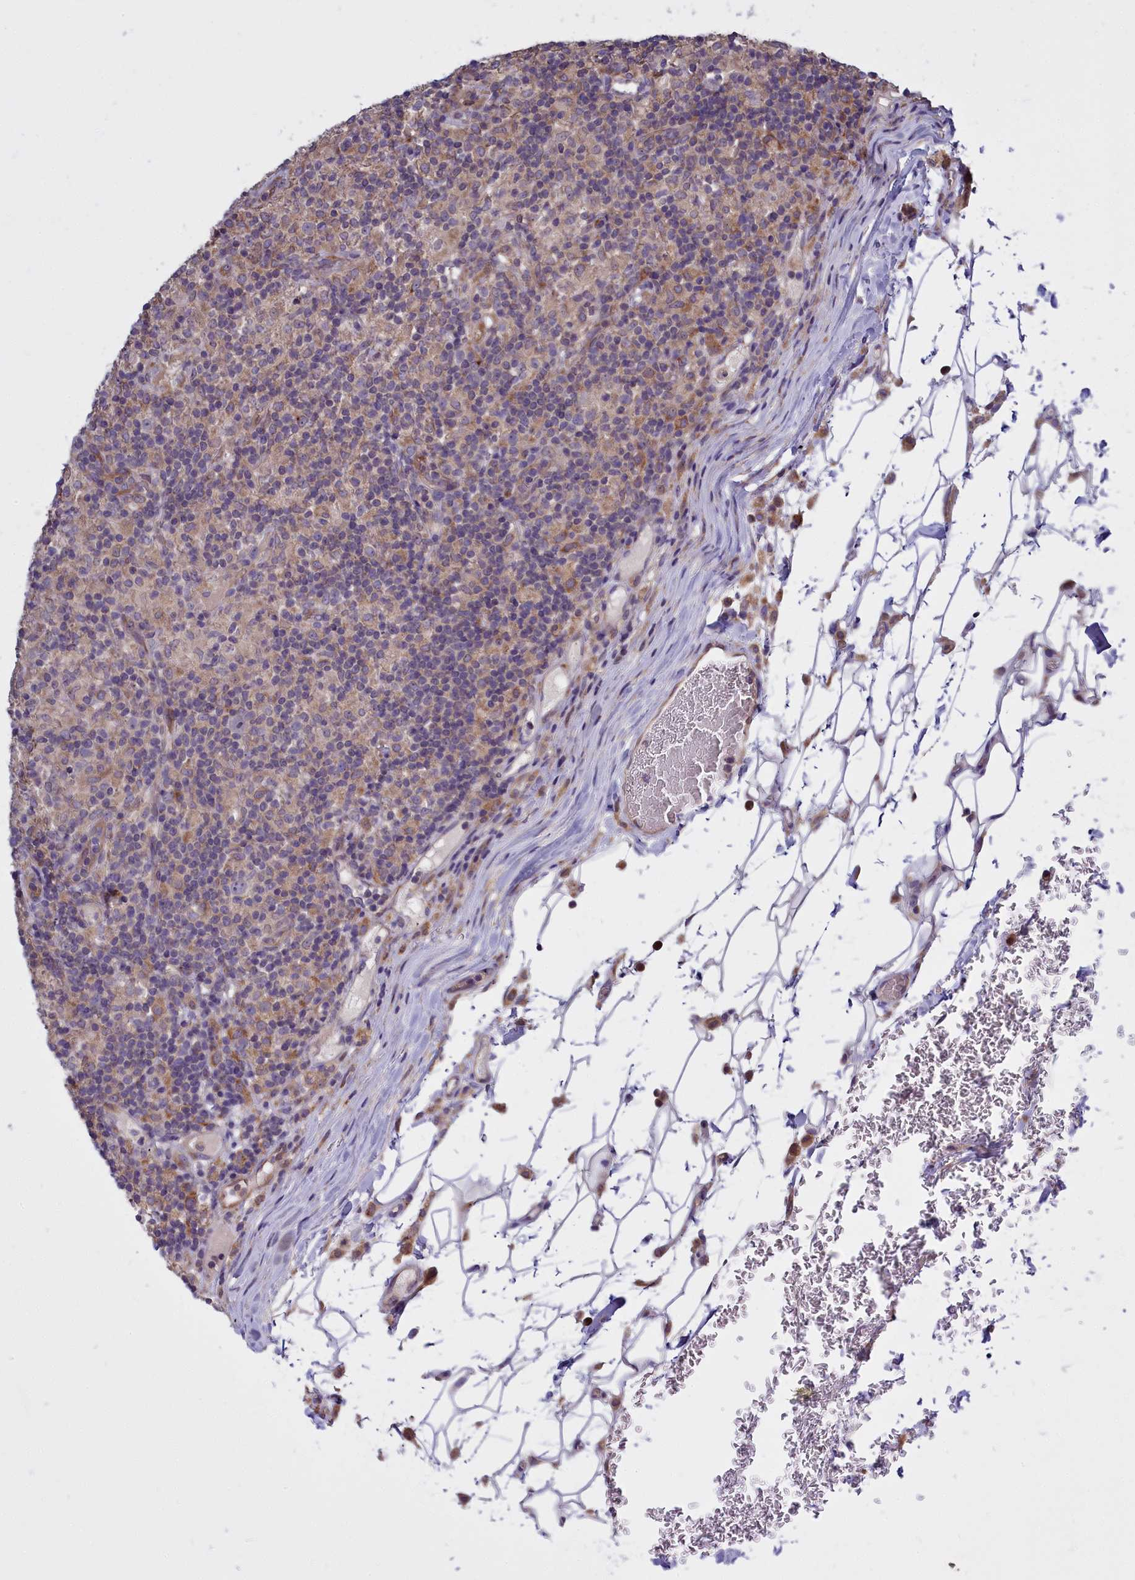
{"staining": {"intensity": "negative", "quantity": "none", "location": "none"}, "tissue": "lymphoma", "cell_type": "Tumor cells", "image_type": "cancer", "snomed": [{"axis": "morphology", "description": "Hodgkin's disease, NOS"}, {"axis": "topography", "description": "Lymph node"}], "caption": "Immunohistochemical staining of human Hodgkin's disease reveals no significant expression in tumor cells.", "gene": "RAPGEF4", "patient": {"sex": "male", "age": 70}}